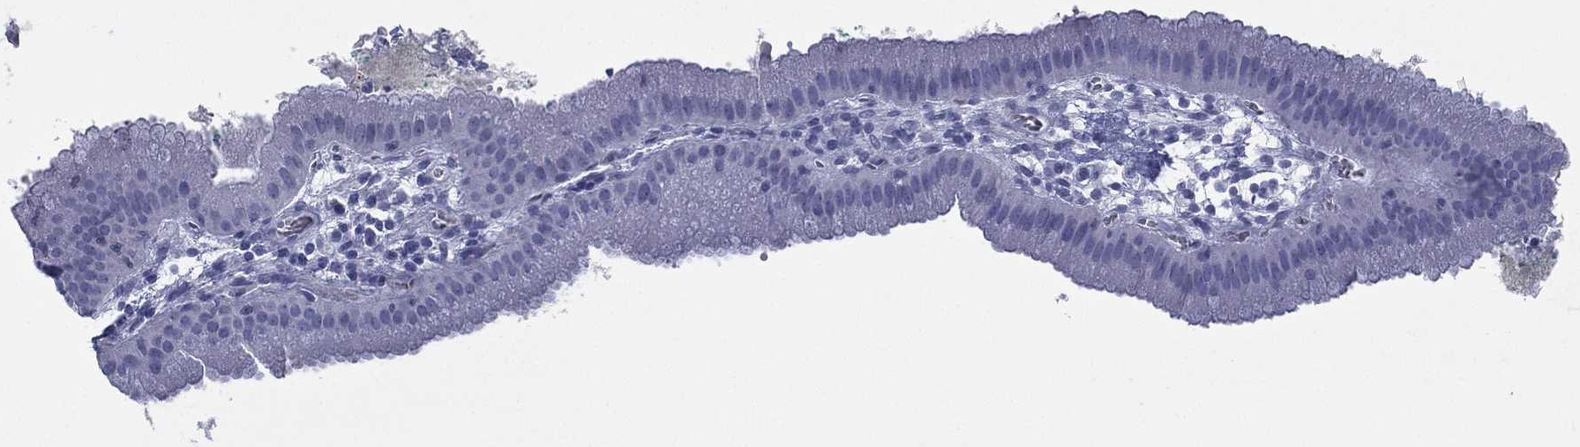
{"staining": {"intensity": "negative", "quantity": "none", "location": "none"}, "tissue": "gallbladder", "cell_type": "Glandular cells", "image_type": "normal", "snomed": [{"axis": "morphology", "description": "Normal tissue, NOS"}, {"axis": "topography", "description": "Gallbladder"}], "caption": "High power microscopy histopathology image of an immunohistochemistry histopathology image of benign gallbladder, revealing no significant expression in glandular cells.", "gene": "TMEM252", "patient": {"sex": "male", "age": 67}}